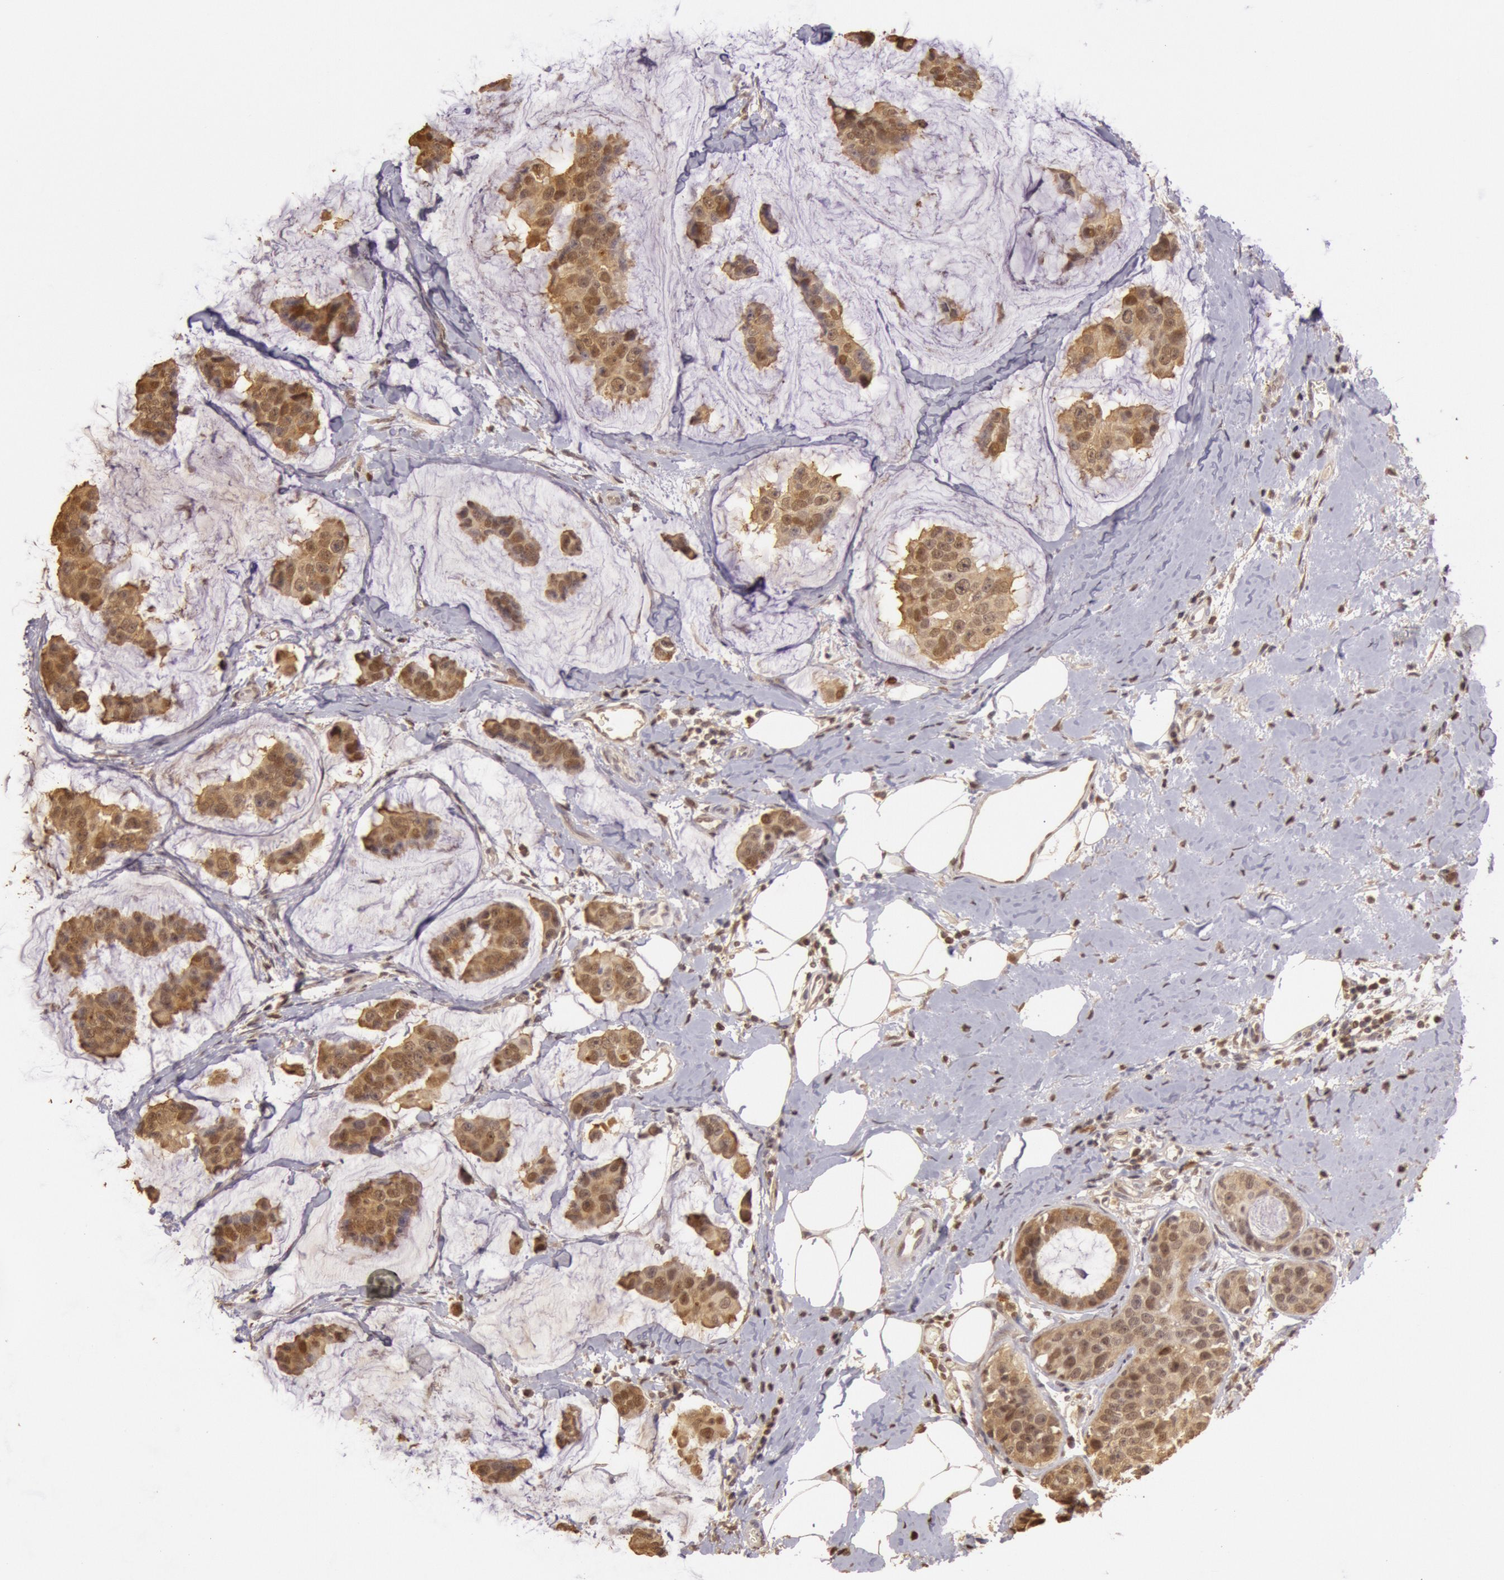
{"staining": {"intensity": "moderate", "quantity": ">75%", "location": "cytoplasmic/membranous,nuclear"}, "tissue": "breast cancer", "cell_type": "Tumor cells", "image_type": "cancer", "snomed": [{"axis": "morphology", "description": "Normal tissue, NOS"}, {"axis": "morphology", "description": "Duct carcinoma"}, {"axis": "topography", "description": "Breast"}], "caption": "An IHC histopathology image of neoplastic tissue is shown. Protein staining in brown labels moderate cytoplasmic/membranous and nuclear positivity in breast cancer (intraductal carcinoma) within tumor cells.", "gene": "SOD1", "patient": {"sex": "female", "age": 50}}